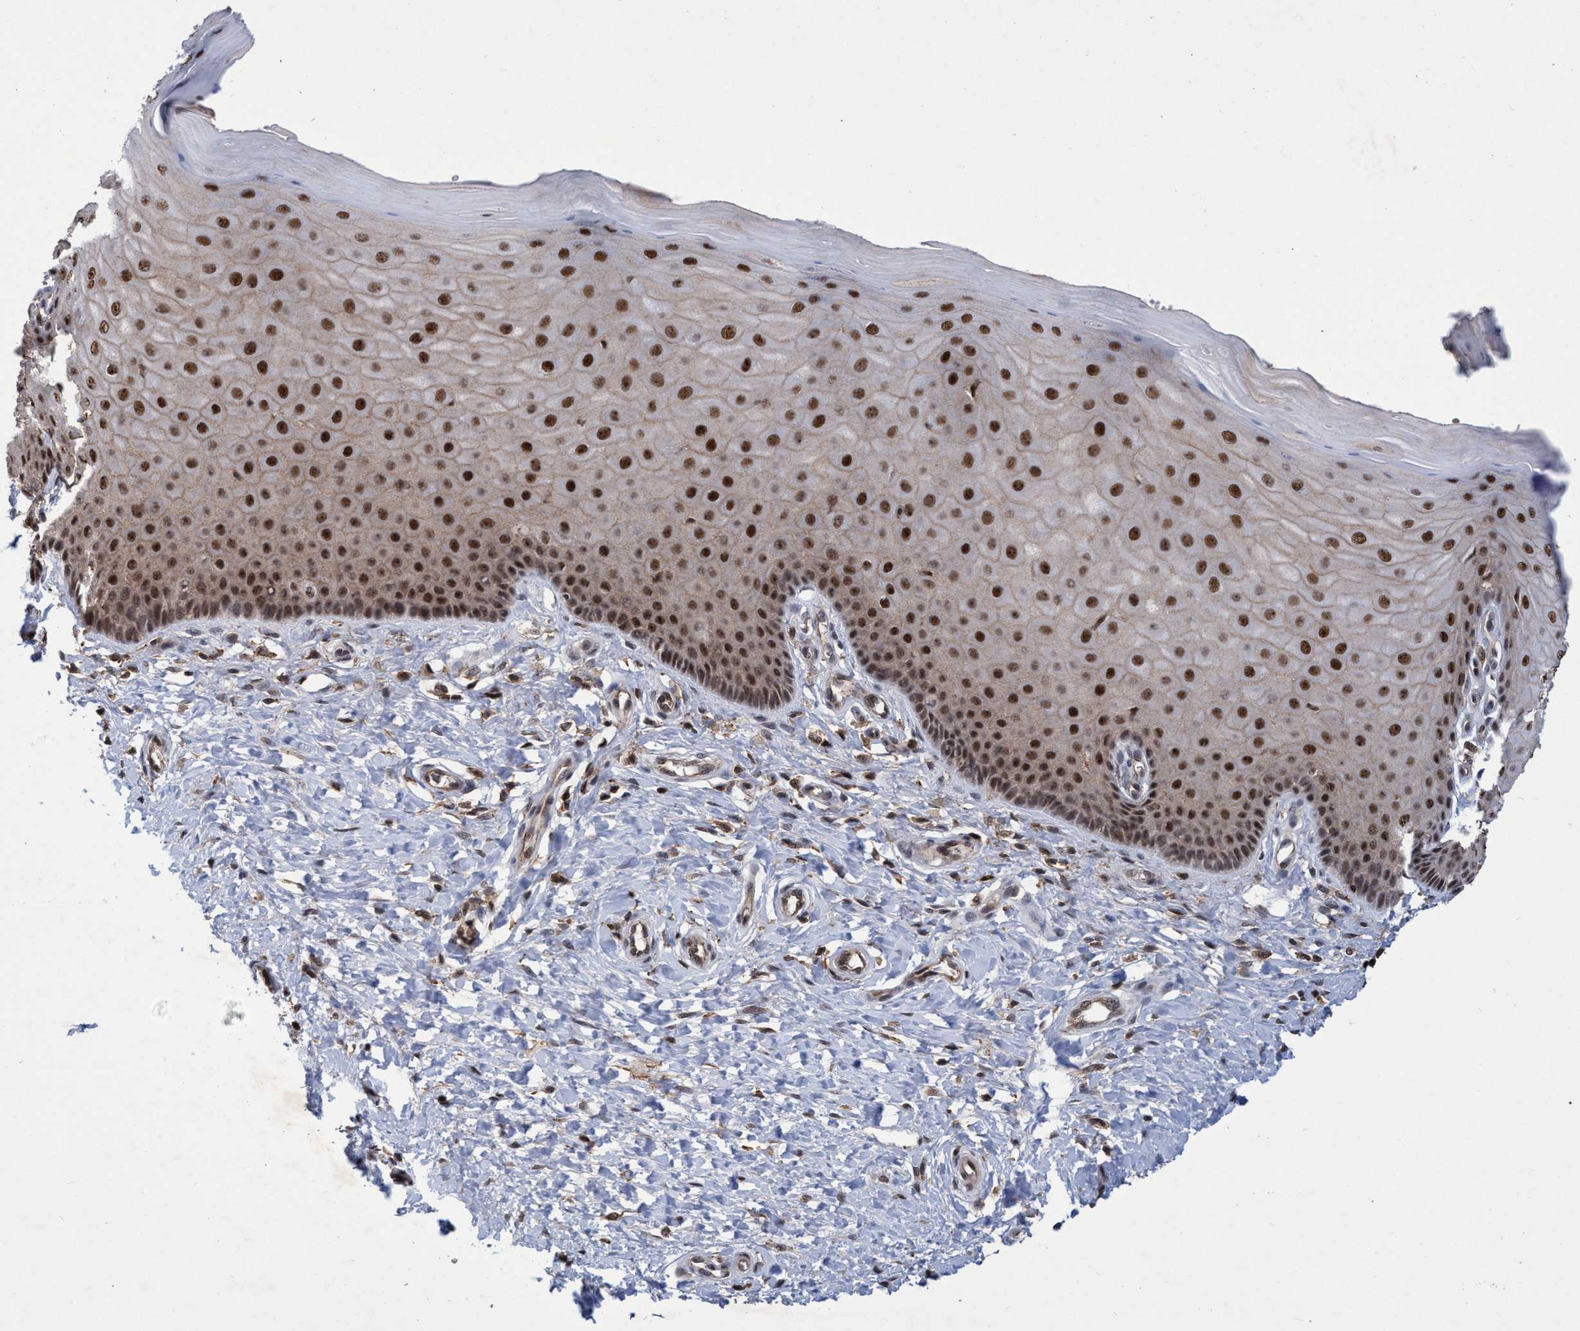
{"staining": {"intensity": "strong", "quantity": ">75%", "location": "cytoplasmic/membranous,nuclear"}, "tissue": "cervix", "cell_type": "Glandular cells", "image_type": "normal", "snomed": [{"axis": "morphology", "description": "Normal tissue, NOS"}, {"axis": "topography", "description": "Cervix"}], "caption": "Protein staining by immunohistochemistry exhibits strong cytoplasmic/membranous,nuclear positivity in approximately >75% of glandular cells in unremarkable cervix. (DAB (3,3'-diaminobenzidine) = brown stain, brightfield microscopy at high magnification).", "gene": "GTF2F1", "patient": {"sex": "female", "age": 55}}